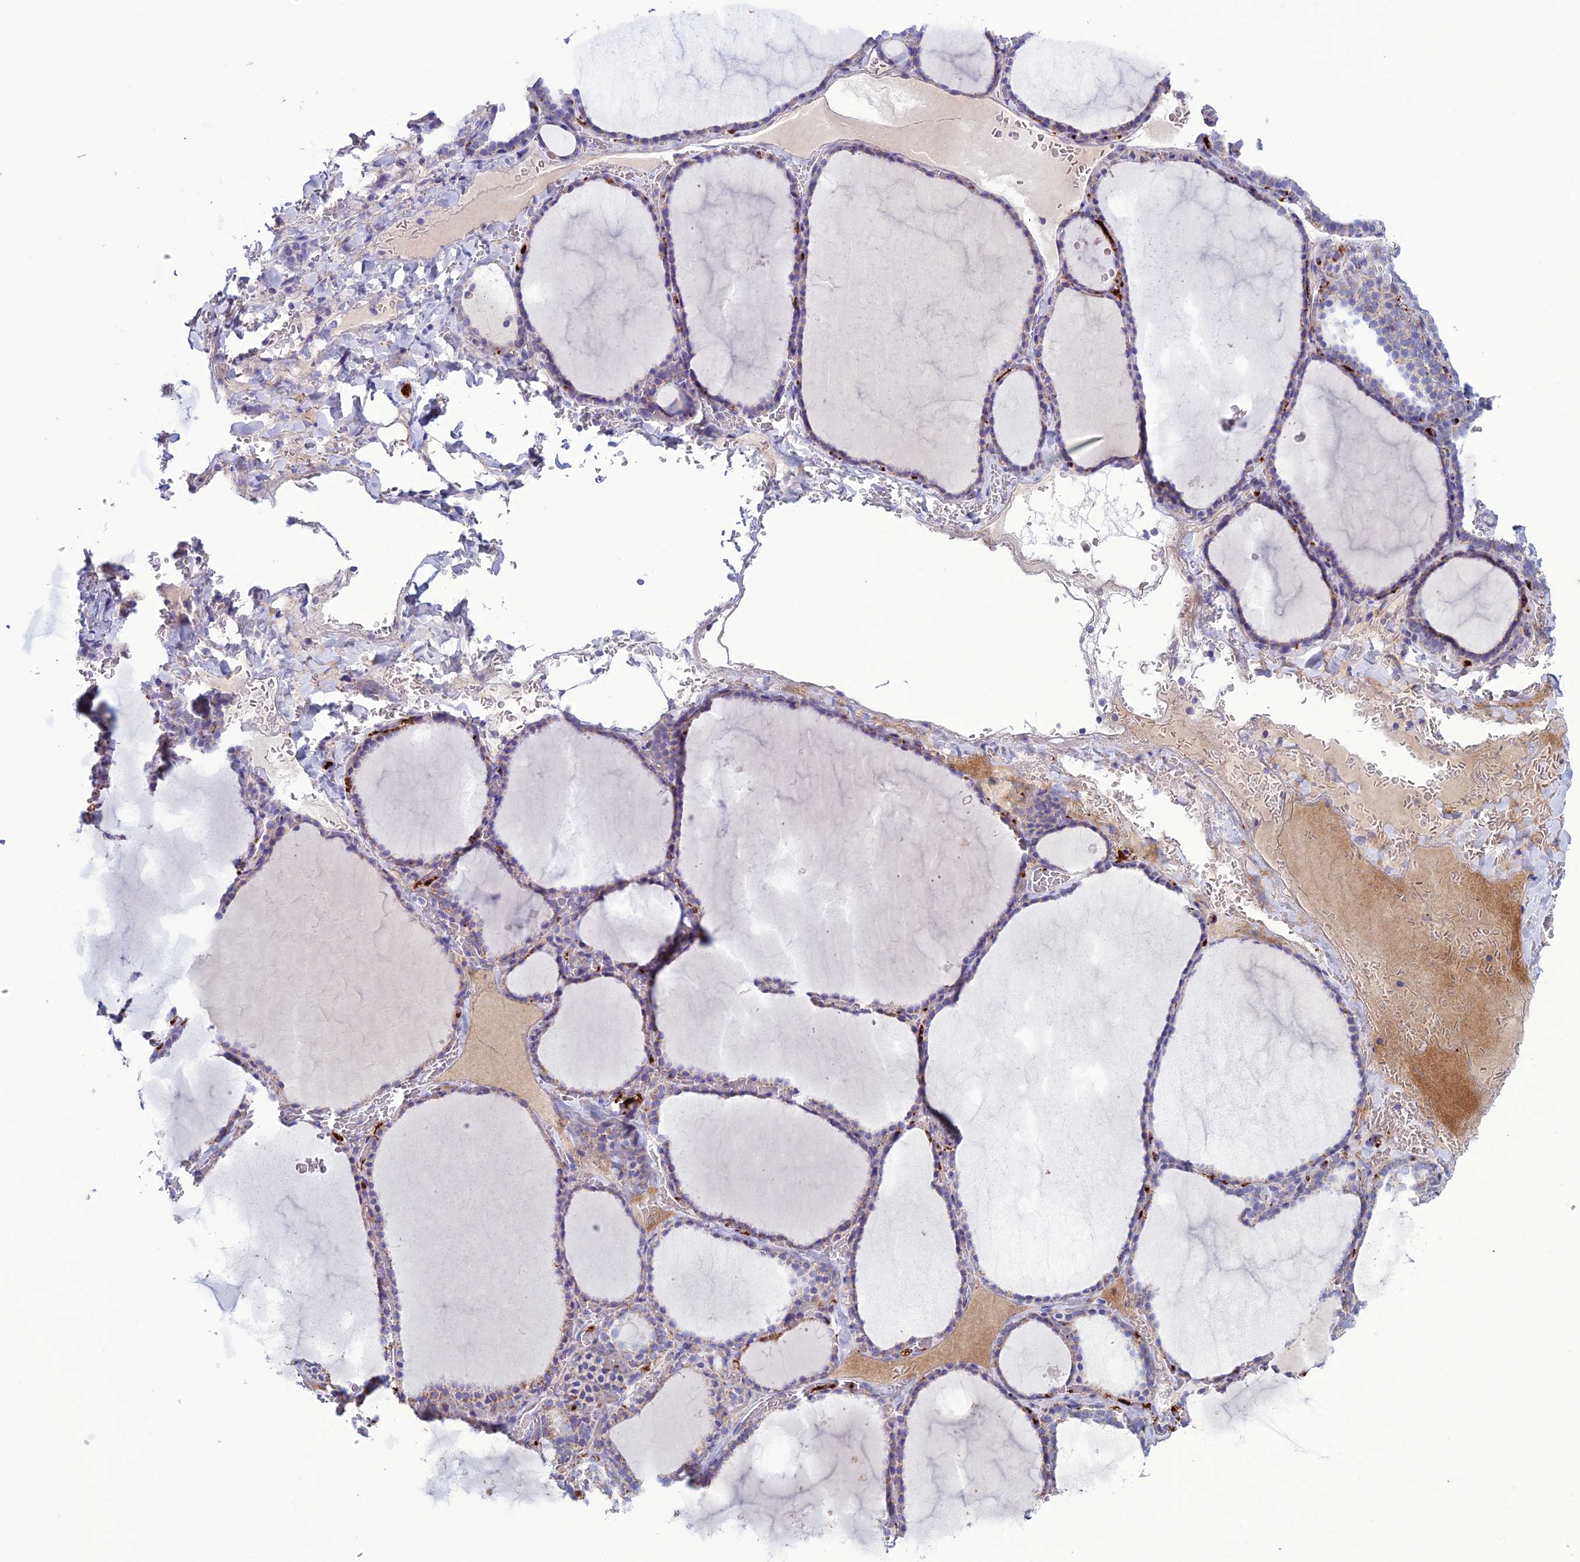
{"staining": {"intensity": "weak", "quantity": "25%-75%", "location": "cytoplasmic/membranous"}, "tissue": "thyroid gland", "cell_type": "Glandular cells", "image_type": "normal", "snomed": [{"axis": "morphology", "description": "Normal tissue, NOS"}, {"axis": "topography", "description": "Thyroid gland"}], "caption": "Immunohistochemical staining of normal human thyroid gland reveals 25%-75% levels of weak cytoplasmic/membranous protein staining in about 25%-75% of glandular cells.", "gene": "C21orf140", "patient": {"sex": "female", "age": 39}}